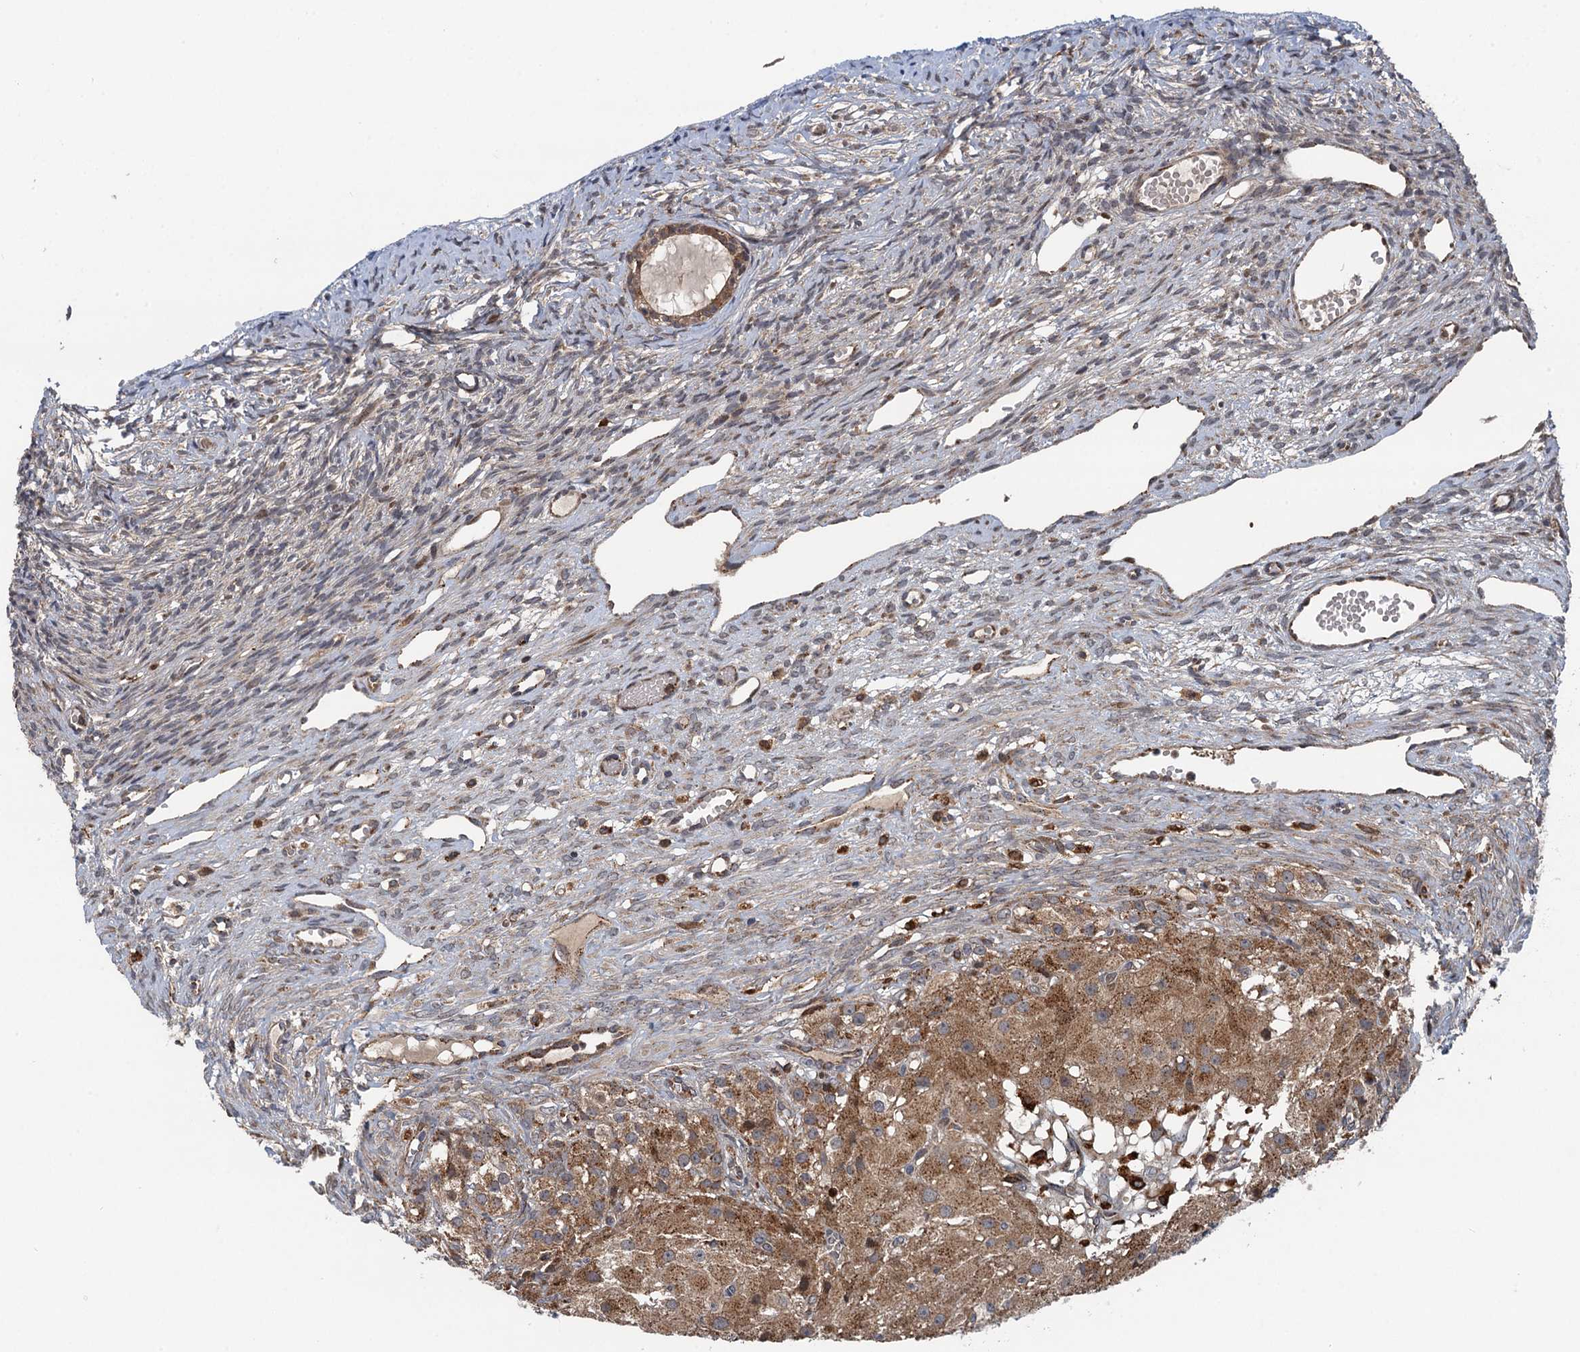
{"staining": {"intensity": "moderate", "quantity": ">75%", "location": "cytoplasmic/membranous"}, "tissue": "ovary", "cell_type": "Follicle cells", "image_type": "normal", "snomed": [{"axis": "morphology", "description": "Normal tissue, NOS"}, {"axis": "topography", "description": "Ovary"}], "caption": "Follicle cells show medium levels of moderate cytoplasmic/membranous positivity in approximately >75% of cells in unremarkable ovary.", "gene": "NLRP10", "patient": {"sex": "female", "age": 51}}